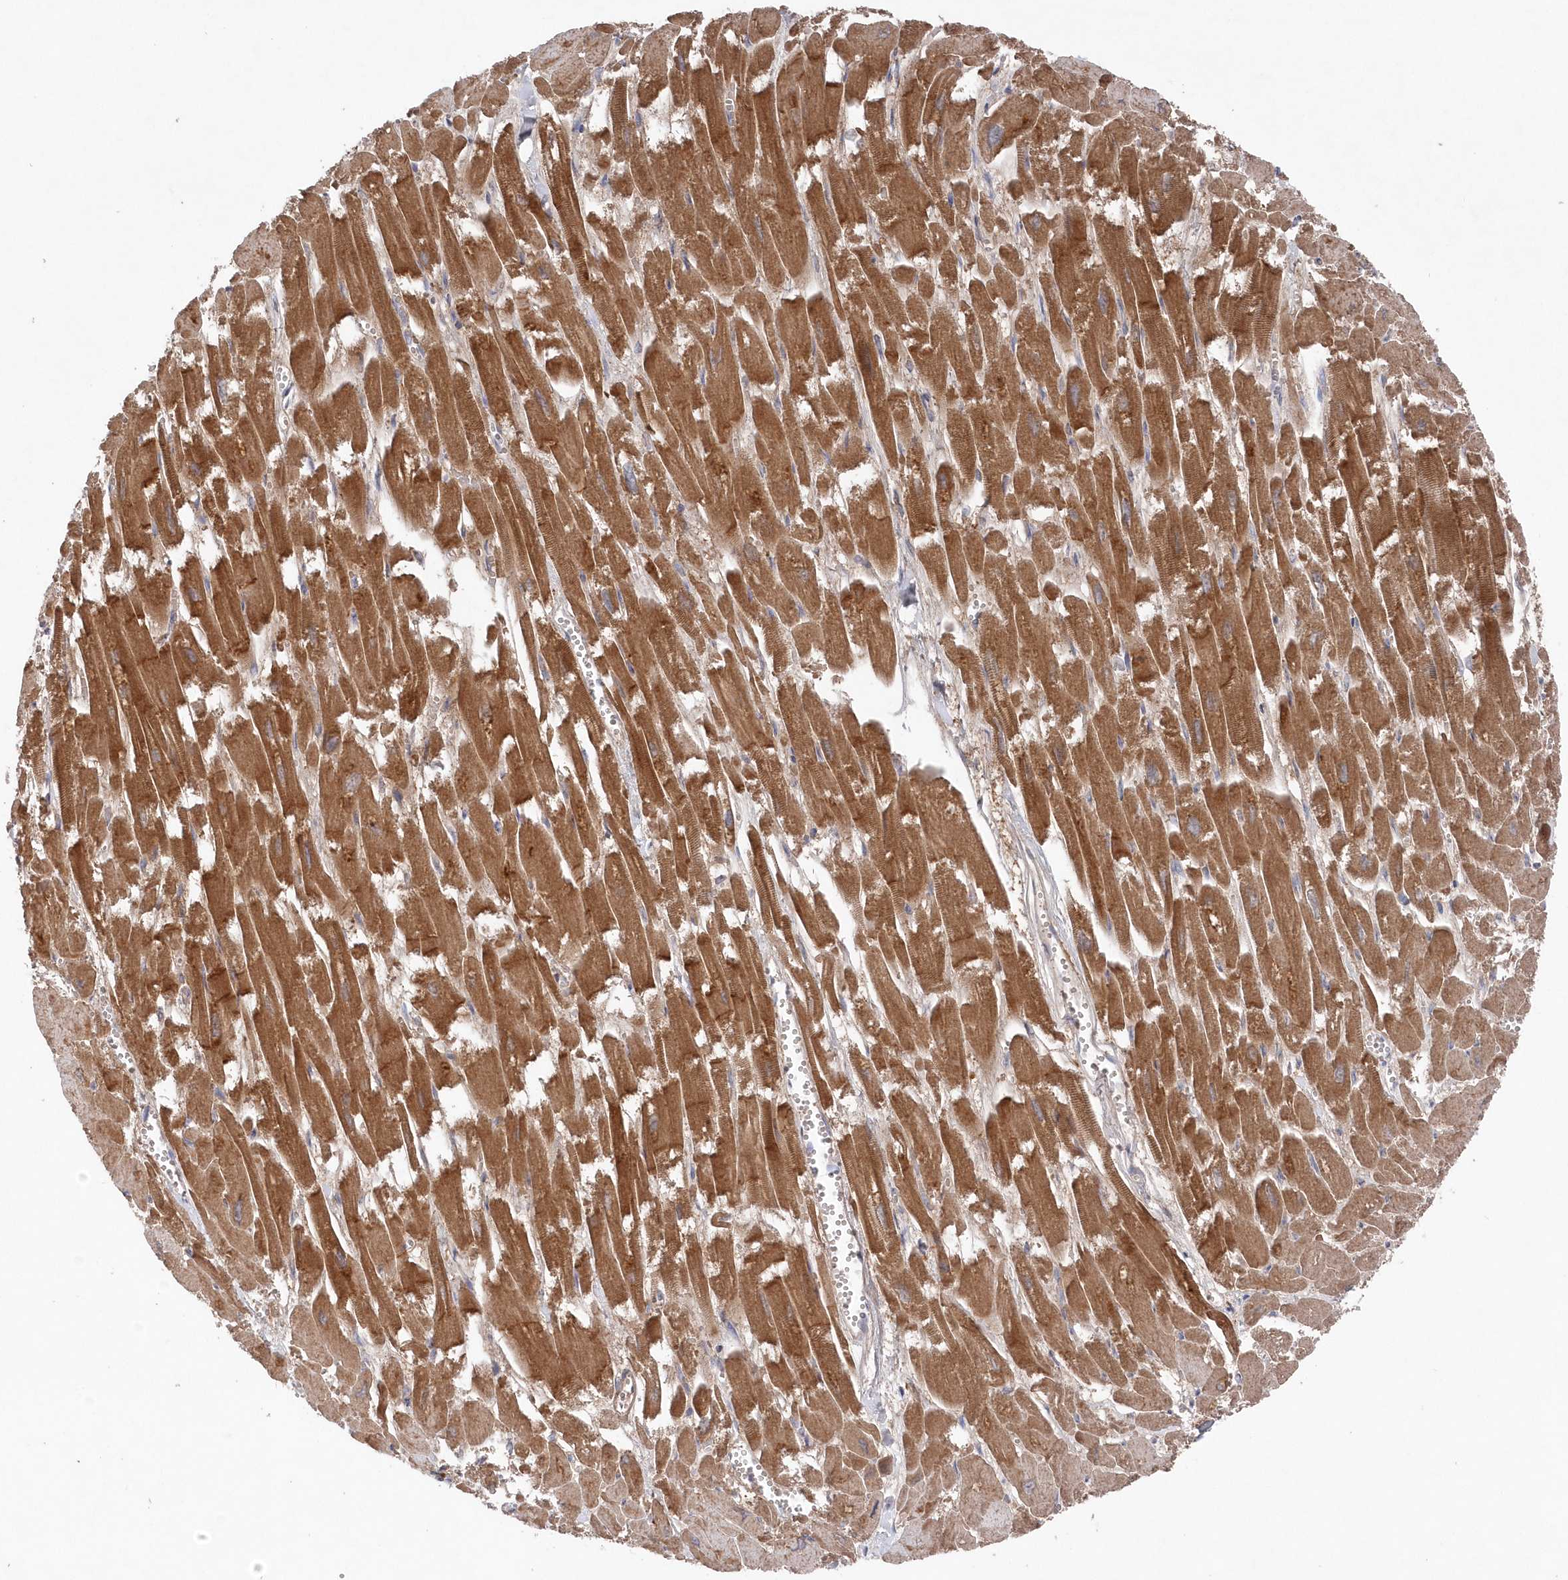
{"staining": {"intensity": "moderate", "quantity": ">75%", "location": "cytoplasmic/membranous"}, "tissue": "heart muscle", "cell_type": "Cardiomyocytes", "image_type": "normal", "snomed": [{"axis": "morphology", "description": "Normal tissue, NOS"}, {"axis": "topography", "description": "Heart"}], "caption": "A photomicrograph showing moderate cytoplasmic/membranous expression in approximately >75% of cardiomyocytes in unremarkable heart muscle, as visualized by brown immunohistochemical staining.", "gene": "ASNSD1", "patient": {"sex": "male", "age": 54}}